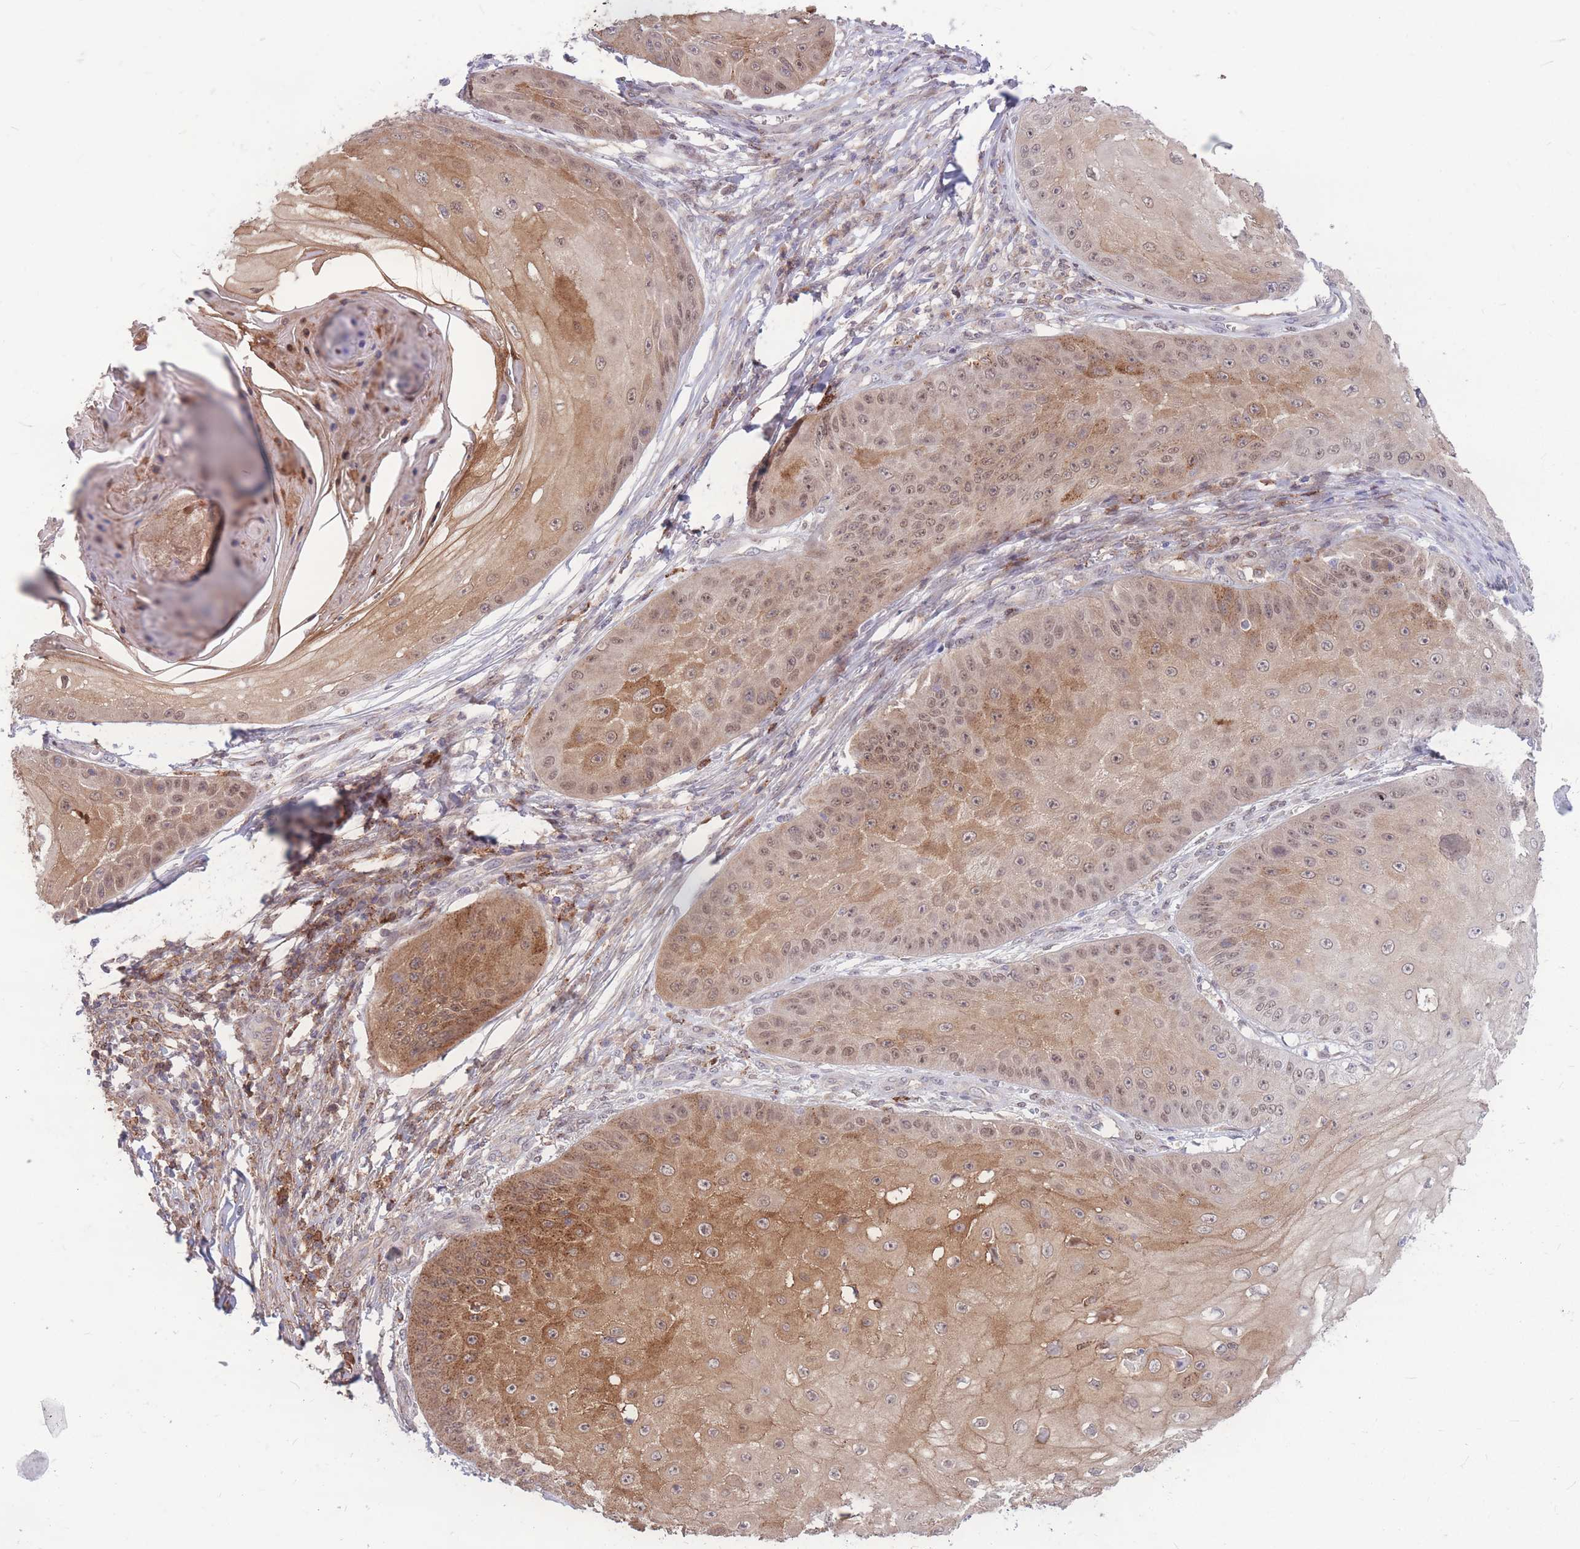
{"staining": {"intensity": "moderate", "quantity": "25%-75%", "location": "cytoplasmic/membranous,nuclear"}, "tissue": "skin cancer", "cell_type": "Tumor cells", "image_type": "cancer", "snomed": [{"axis": "morphology", "description": "Squamous cell carcinoma, NOS"}, {"axis": "topography", "description": "Skin"}], "caption": "The photomicrograph demonstrates a brown stain indicating the presence of a protein in the cytoplasmic/membranous and nuclear of tumor cells in skin cancer.", "gene": "TCF20", "patient": {"sex": "male", "age": 70}}